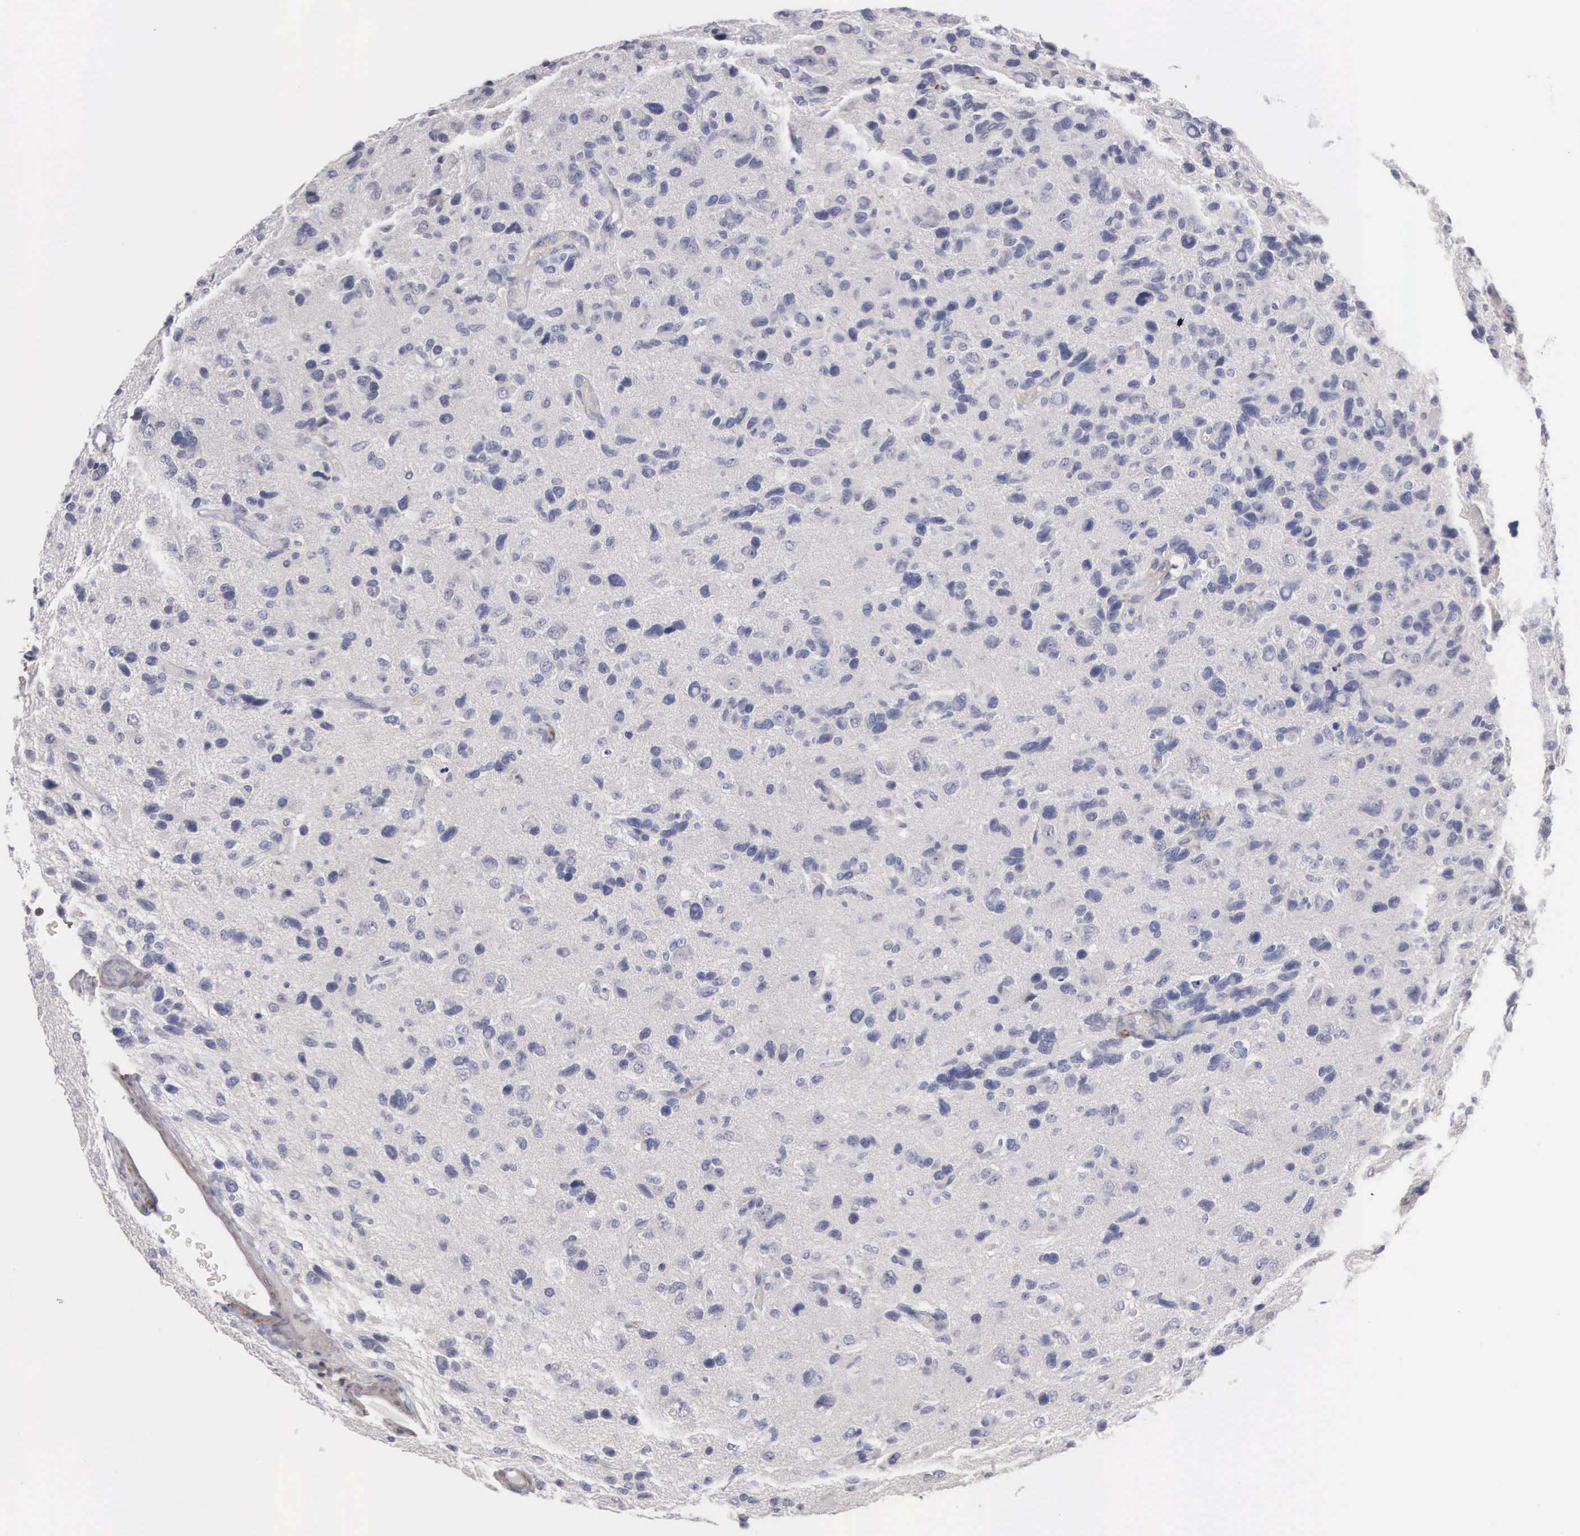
{"staining": {"intensity": "weak", "quantity": "<25%", "location": "cytoplasmic/membranous"}, "tissue": "glioma", "cell_type": "Tumor cells", "image_type": "cancer", "snomed": [{"axis": "morphology", "description": "Glioma, malignant, High grade"}, {"axis": "topography", "description": "Brain"}], "caption": "The micrograph demonstrates no staining of tumor cells in malignant high-grade glioma.", "gene": "ELFN2", "patient": {"sex": "male", "age": 77}}